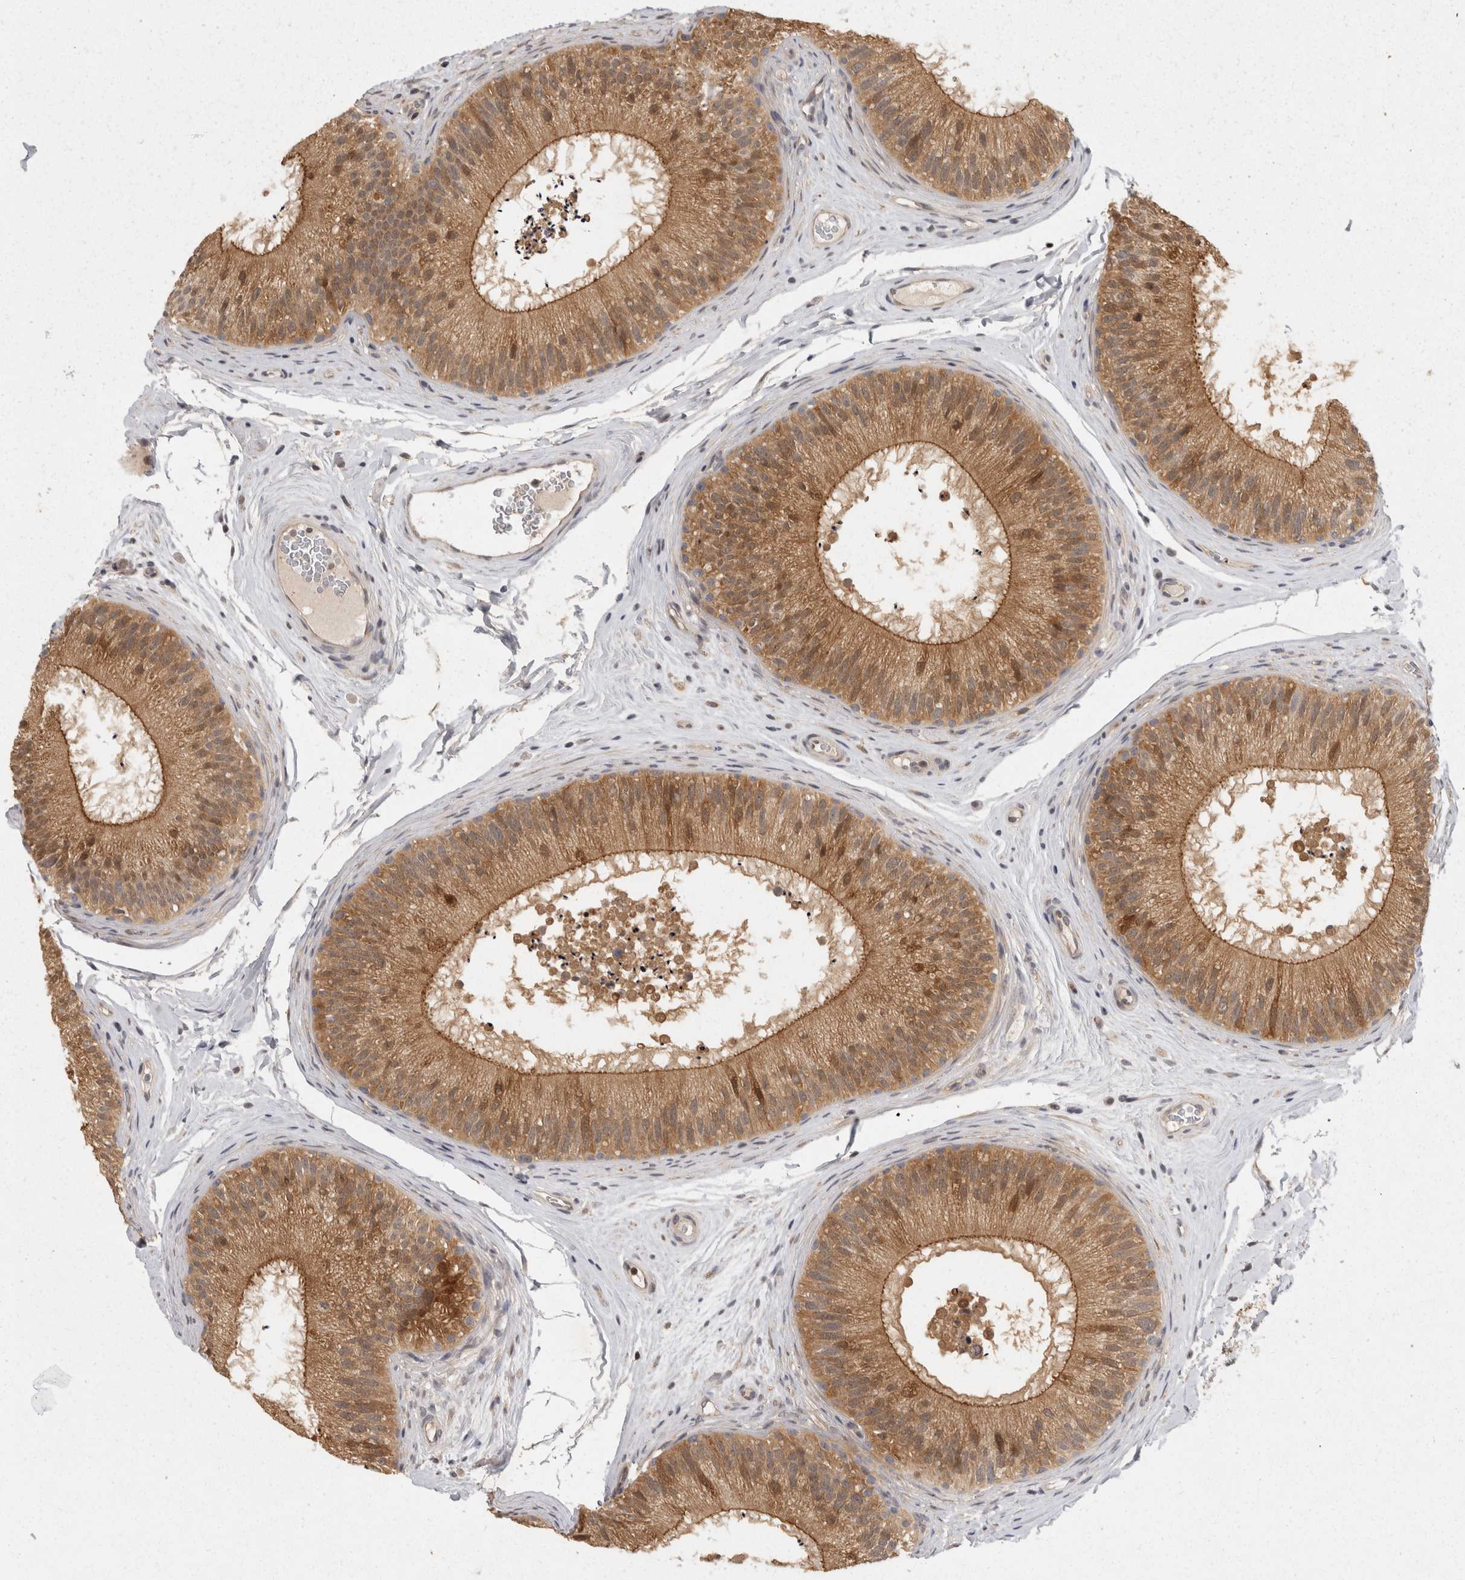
{"staining": {"intensity": "moderate", "quantity": ">75%", "location": "cytoplasmic/membranous"}, "tissue": "epididymis", "cell_type": "Glandular cells", "image_type": "normal", "snomed": [{"axis": "morphology", "description": "Normal tissue, NOS"}, {"axis": "topography", "description": "Epididymis"}], "caption": "A photomicrograph showing moderate cytoplasmic/membranous expression in about >75% of glandular cells in normal epididymis, as visualized by brown immunohistochemical staining.", "gene": "ACAT2", "patient": {"sex": "male", "age": 45}}